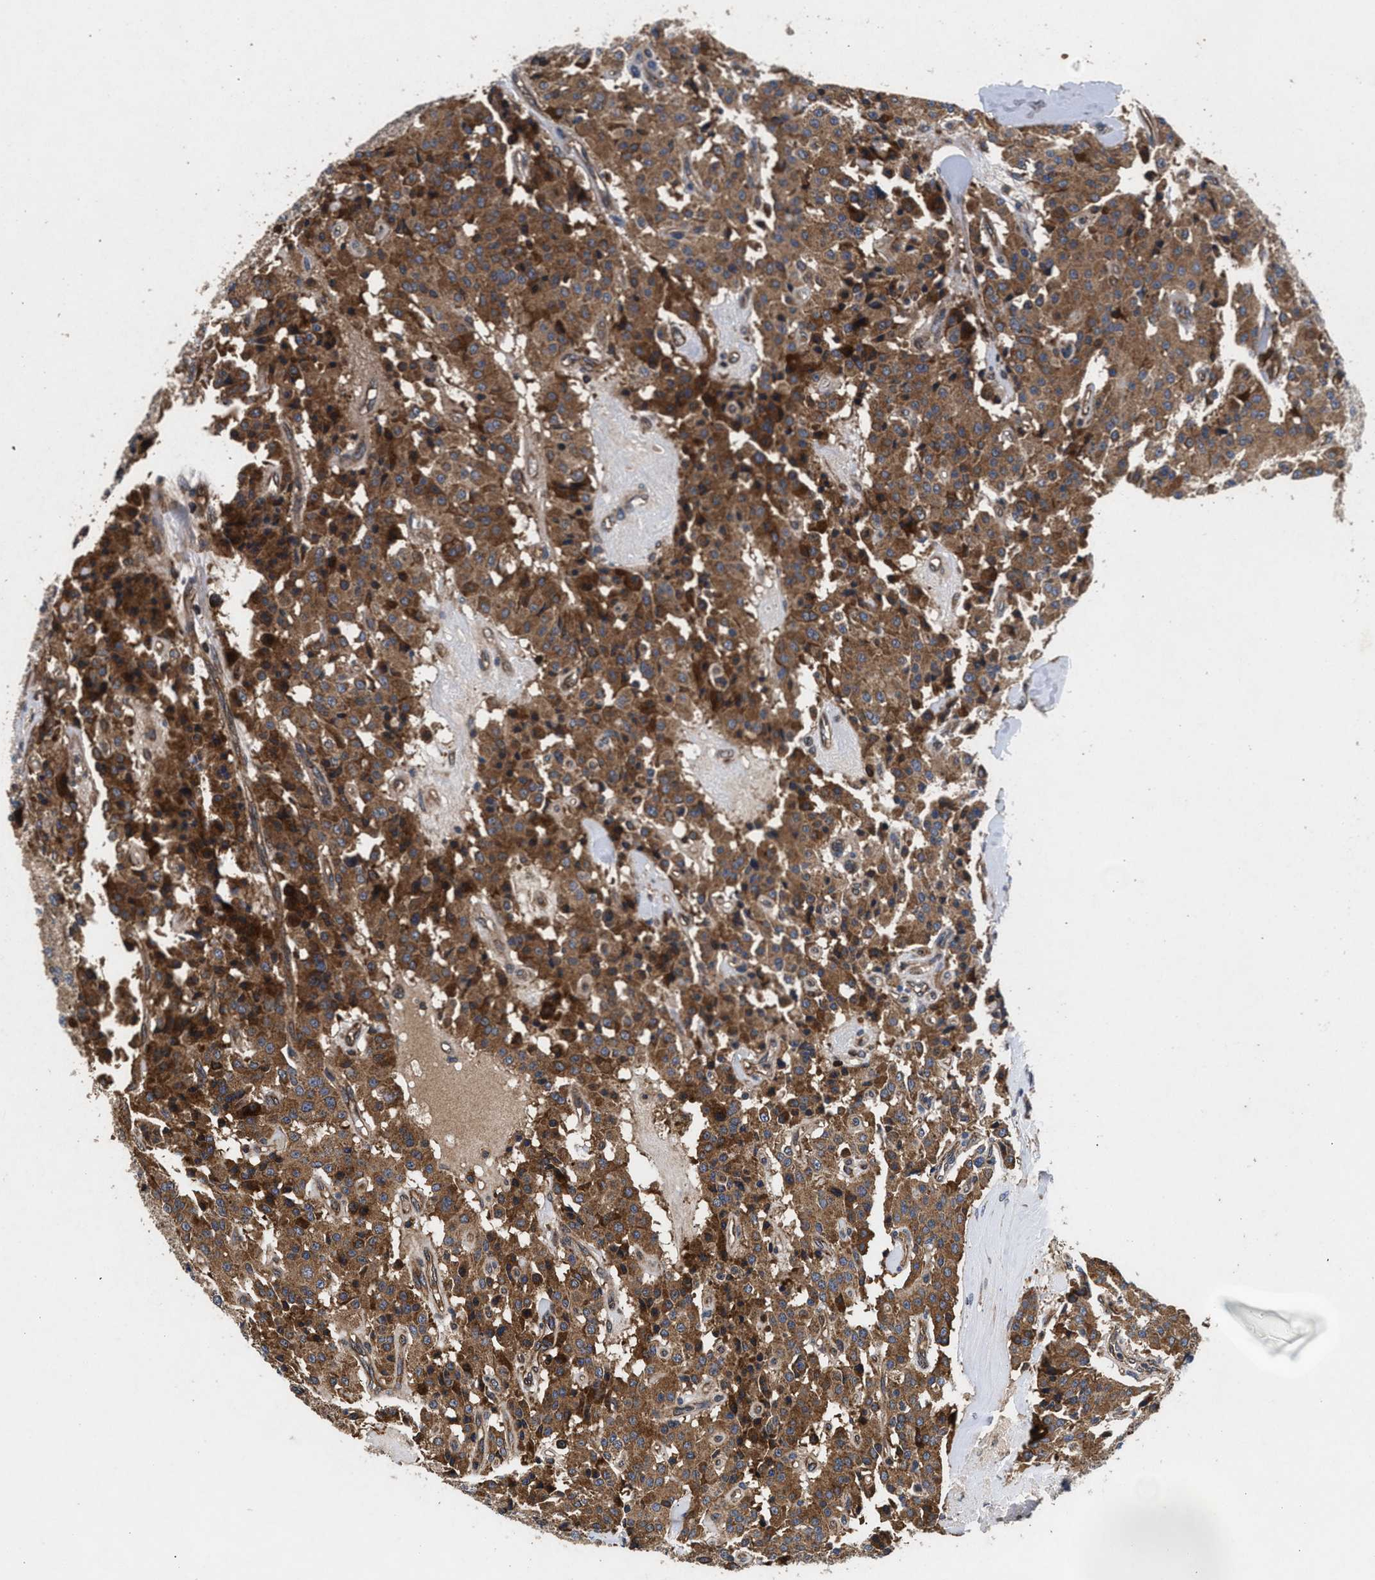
{"staining": {"intensity": "moderate", "quantity": ">75%", "location": "cytoplasmic/membranous"}, "tissue": "carcinoid", "cell_type": "Tumor cells", "image_type": "cancer", "snomed": [{"axis": "morphology", "description": "Carcinoid, malignant, NOS"}, {"axis": "topography", "description": "Lung"}], "caption": "Malignant carcinoid stained with a brown dye displays moderate cytoplasmic/membranous positive staining in approximately >75% of tumor cells.", "gene": "NFKB2", "patient": {"sex": "male", "age": 30}}